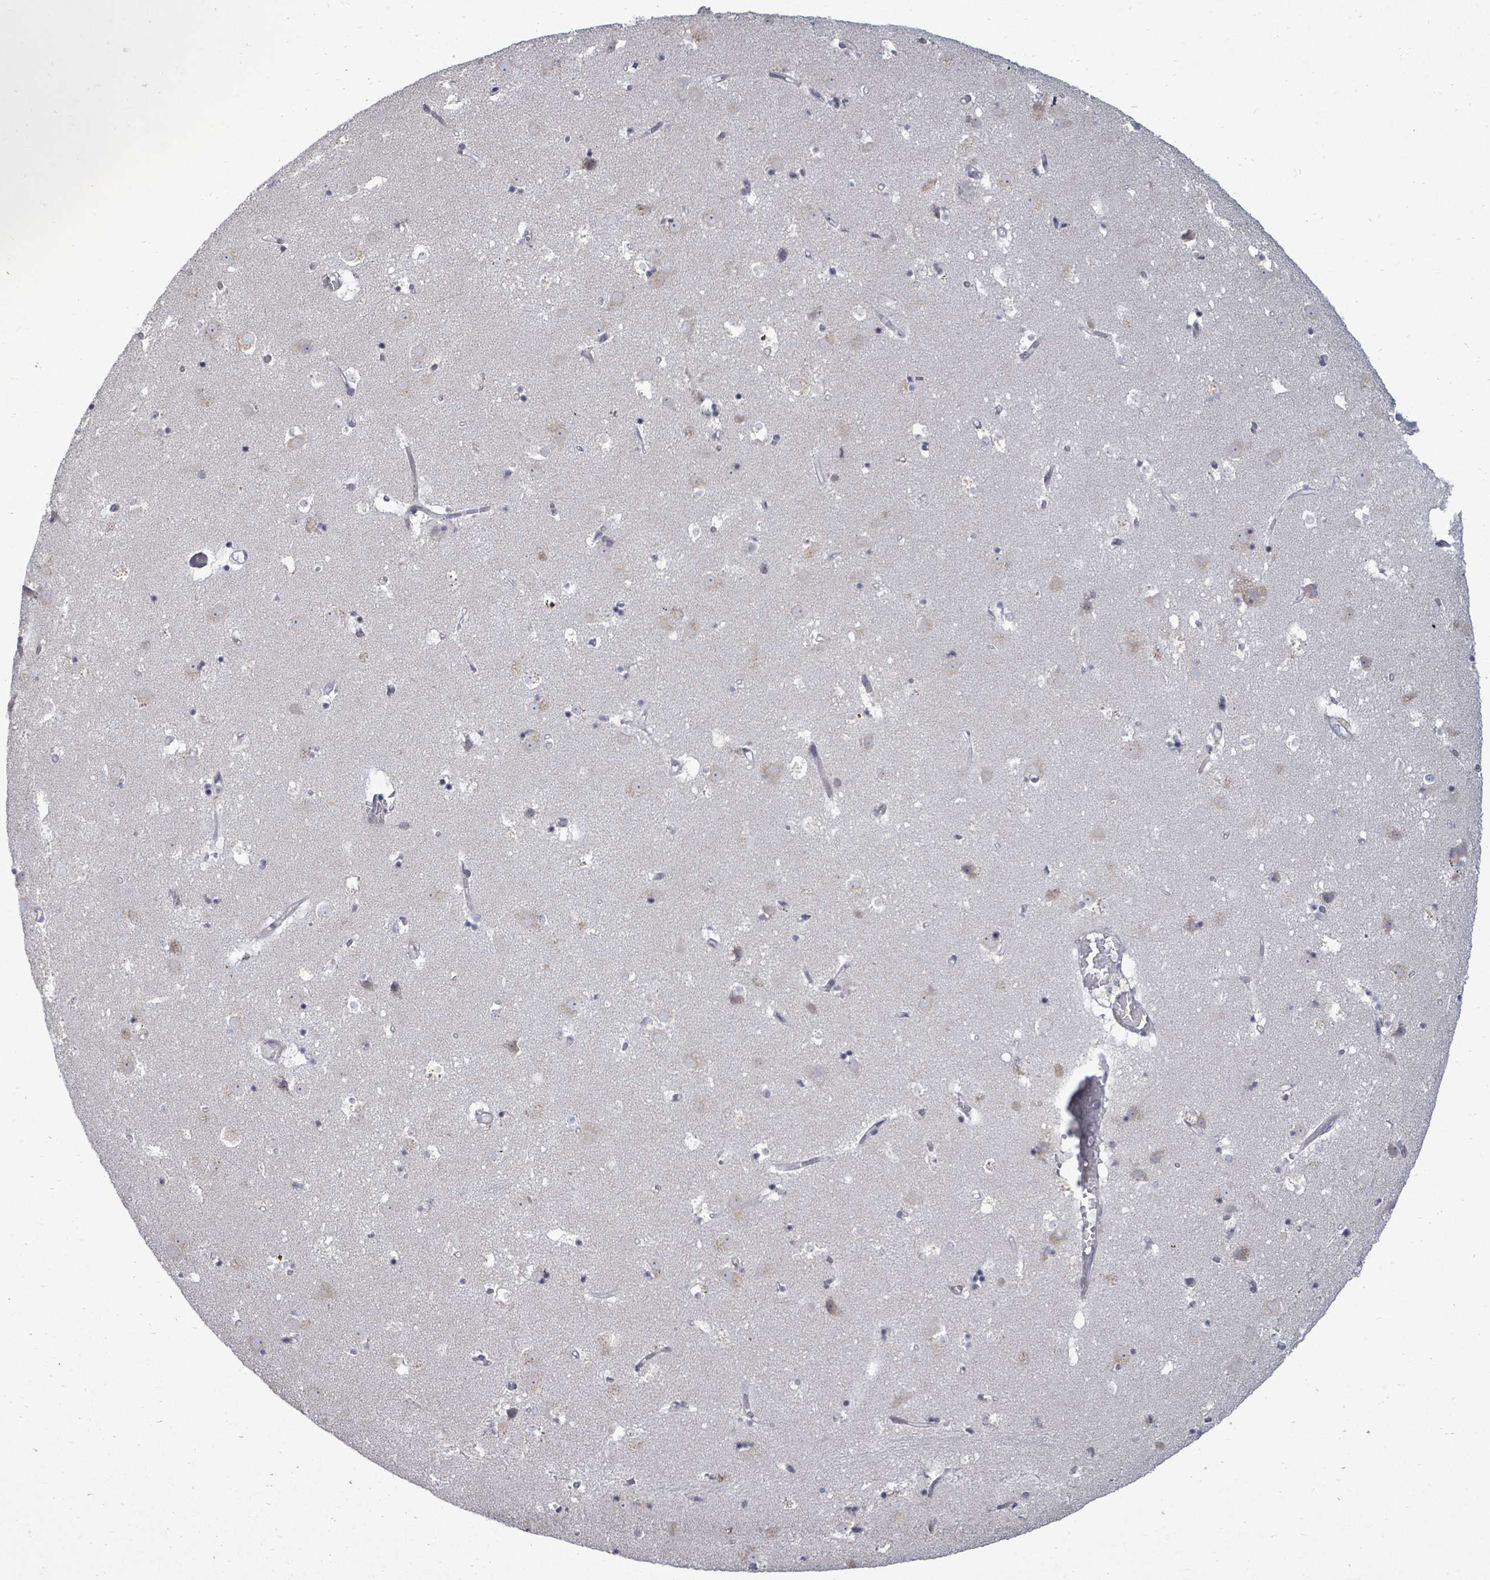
{"staining": {"intensity": "negative", "quantity": "none", "location": "none"}, "tissue": "caudate", "cell_type": "Glial cells", "image_type": "normal", "snomed": [{"axis": "morphology", "description": "Normal tissue, NOS"}, {"axis": "topography", "description": "Lateral ventricle wall"}], "caption": "Immunohistochemical staining of benign human caudate exhibits no significant positivity in glial cells.", "gene": "POMGNT2", "patient": {"sex": "male", "age": 58}}